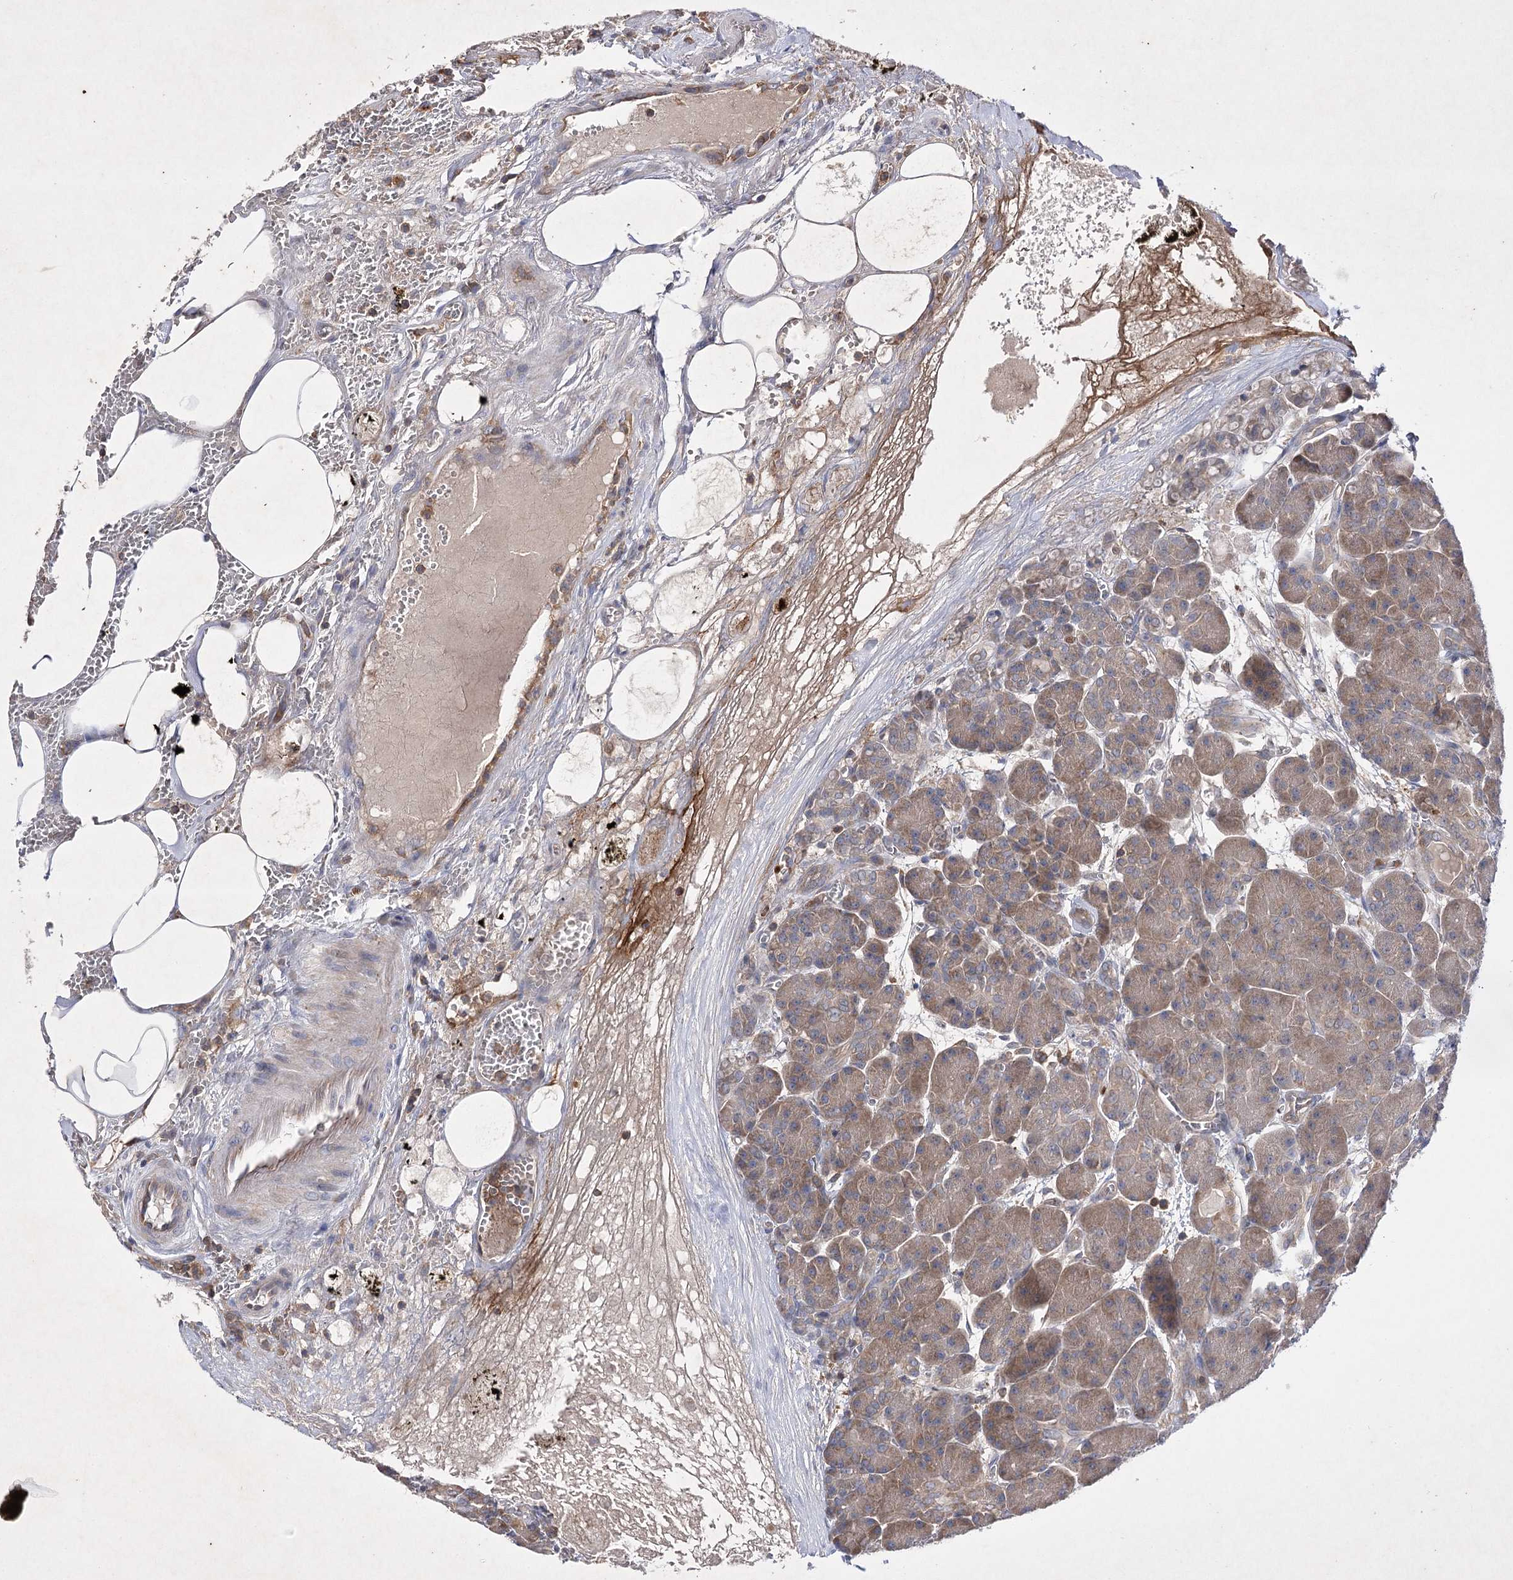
{"staining": {"intensity": "moderate", "quantity": ">75%", "location": "cytoplasmic/membranous"}, "tissue": "pancreas", "cell_type": "Exocrine glandular cells", "image_type": "normal", "snomed": [{"axis": "morphology", "description": "Normal tissue, NOS"}, {"axis": "topography", "description": "Pancreas"}], "caption": "The immunohistochemical stain shows moderate cytoplasmic/membranous staining in exocrine glandular cells of normal pancreas. Nuclei are stained in blue.", "gene": "BCR", "patient": {"sex": "male", "age": 63}}